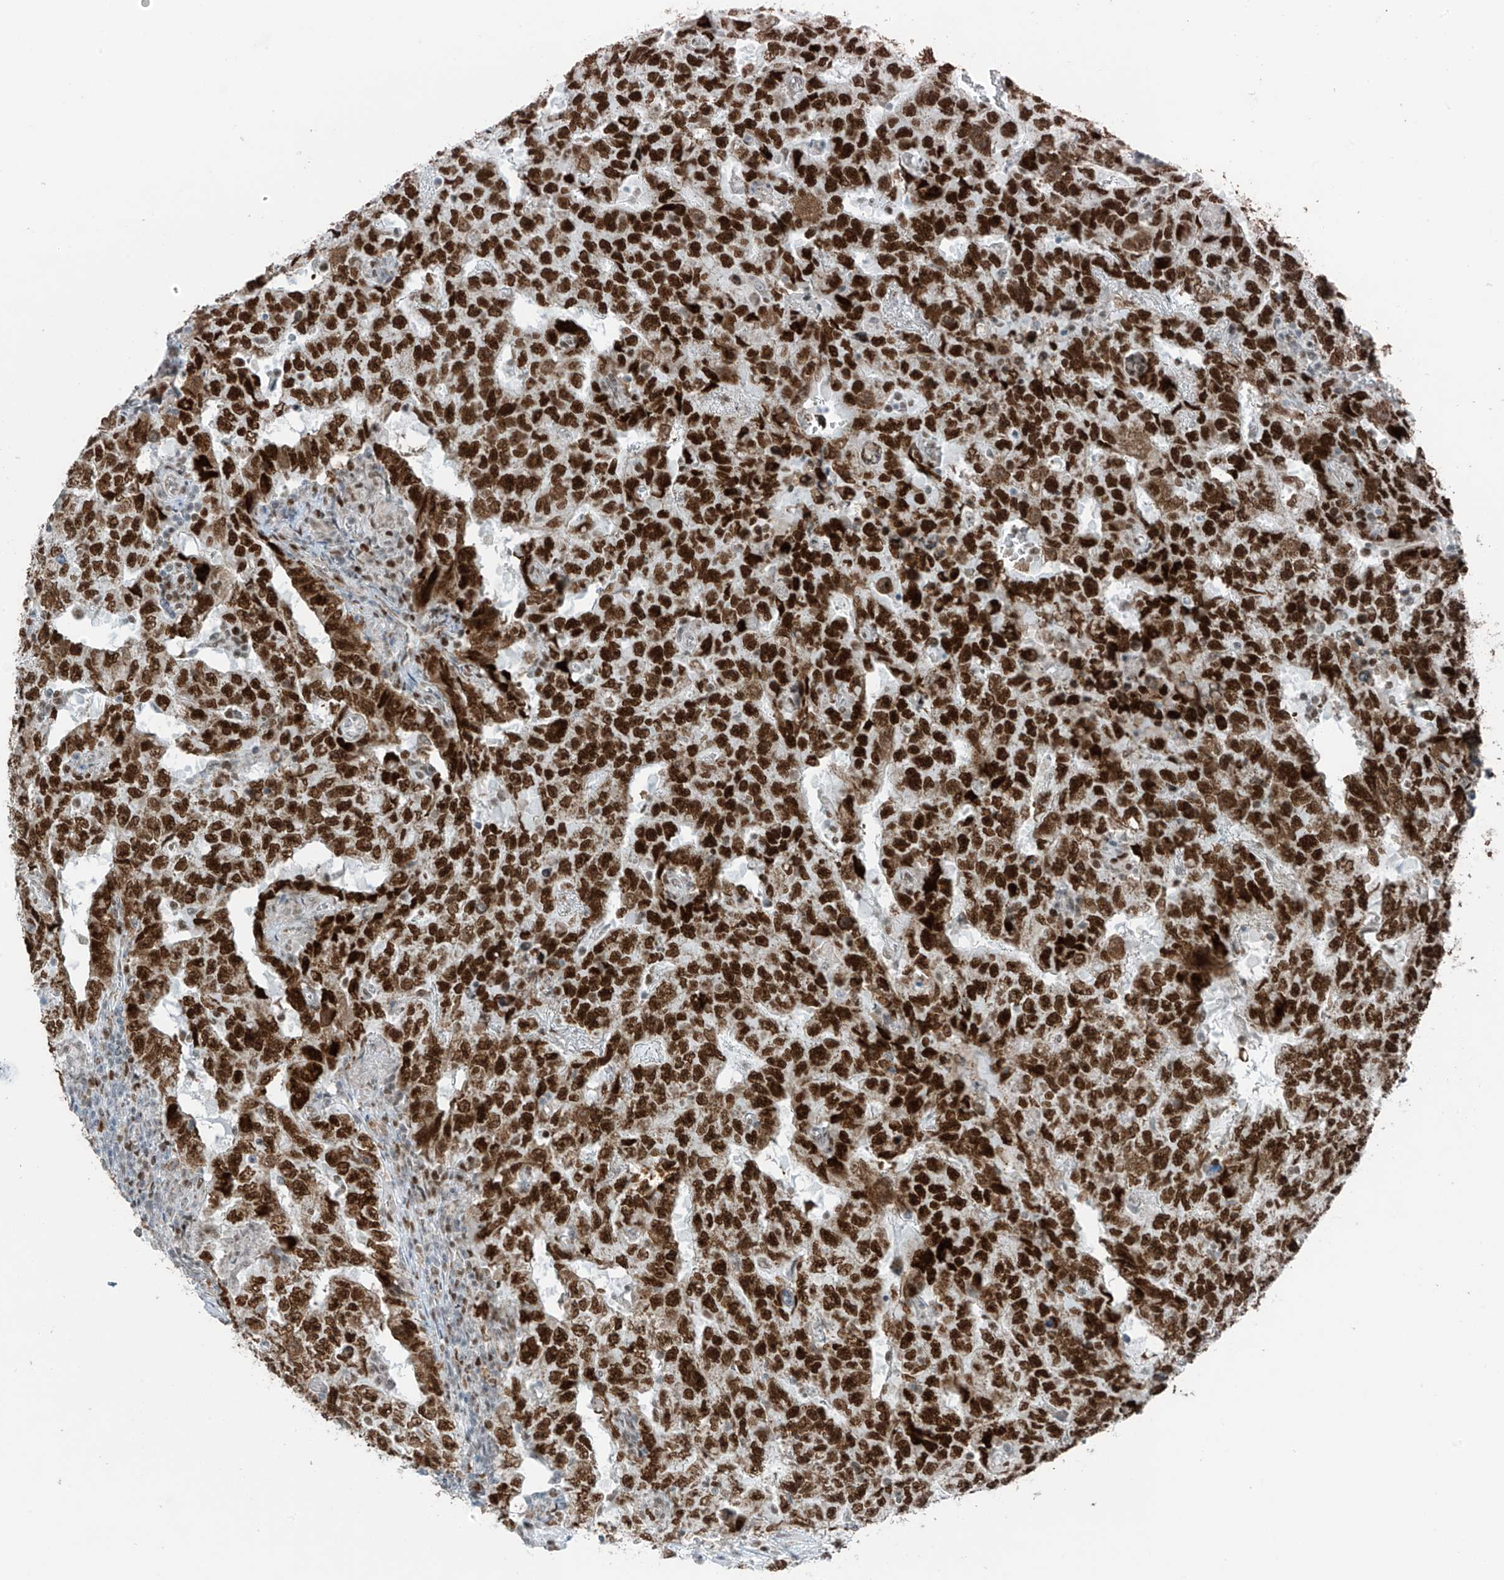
{"staining": {"intensity": "strong", "quantity": ">75%", "location": "nuclear"}, "tissue": "testis cancer", "cell_type": "Tumor cells", "image_type": "cancer", "snomed": [{"axis": "morphology", "description": "Carcinoma, Embryonal, NOS"}, {"axis": "topography", "description": "Testis"}], "caption": "A histopathology image of testis cancer (embryonal carcinoma) stained for a protein demonstrates strong nuclear brown staining in tumor cells.", "gene": "WRNIP1", "patient": {"sex": "male", "age": 26}}